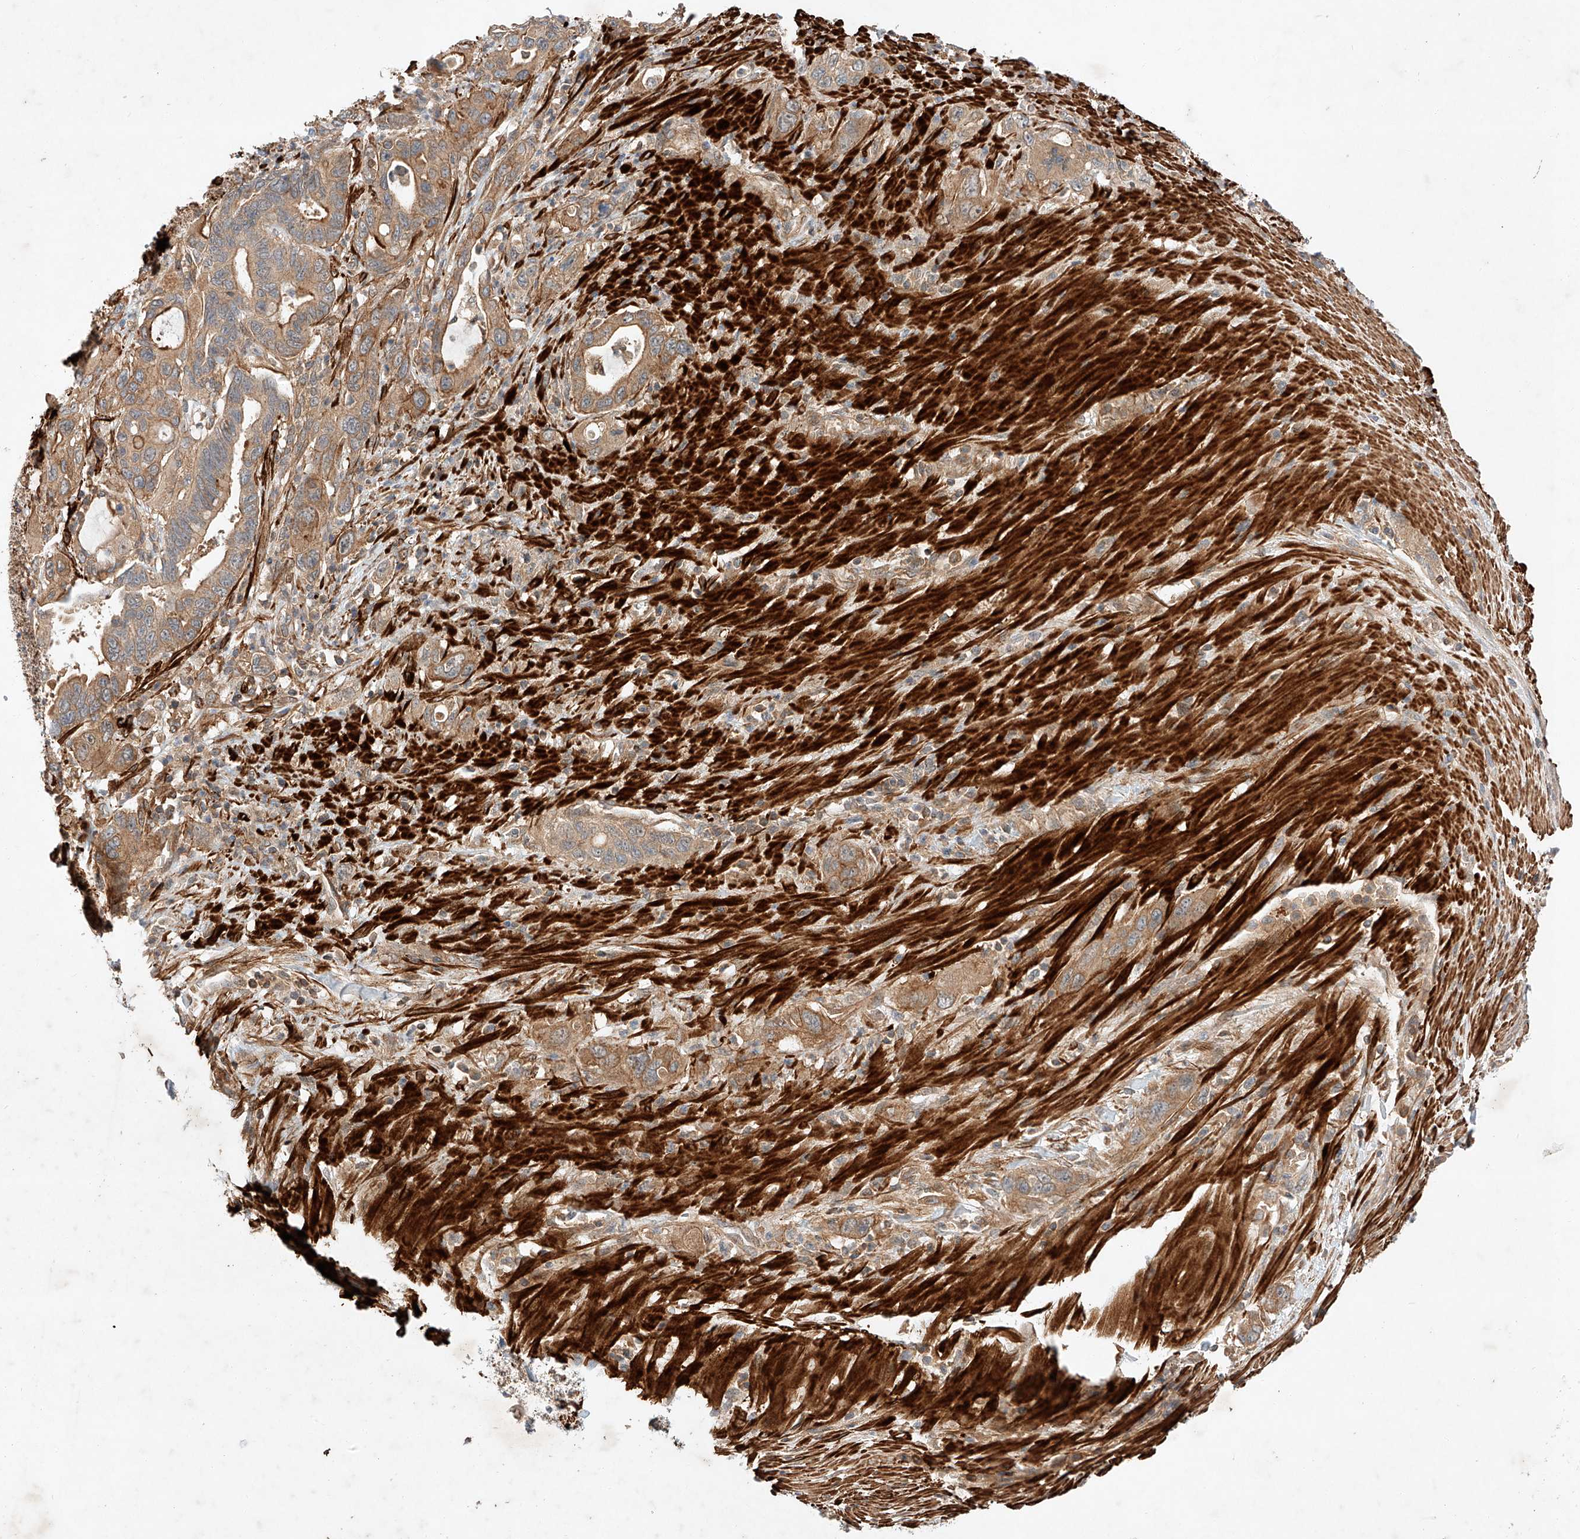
{"staining": {"intensity": "moderate", "quantity": ">75%", "location": "cytoplasmic/membranous"}, "tissue": "pancreatic cancer", "cell_type": "Tumor cells", "image_type": "cancer", "snomed": [{"axis": "morphology", "description": "Adenocarcinoma, NOS"}, {"axis": "topography", "description": "Pancreas"}], "caption": "IHC of pancreatic adenocarcinoma shows medium levels of moderate cytoplasmic/membranous expression in about >75% of tumor cells.", "gene": "ARHGAP33", "patient": {"sex": "female", "age": 71}}